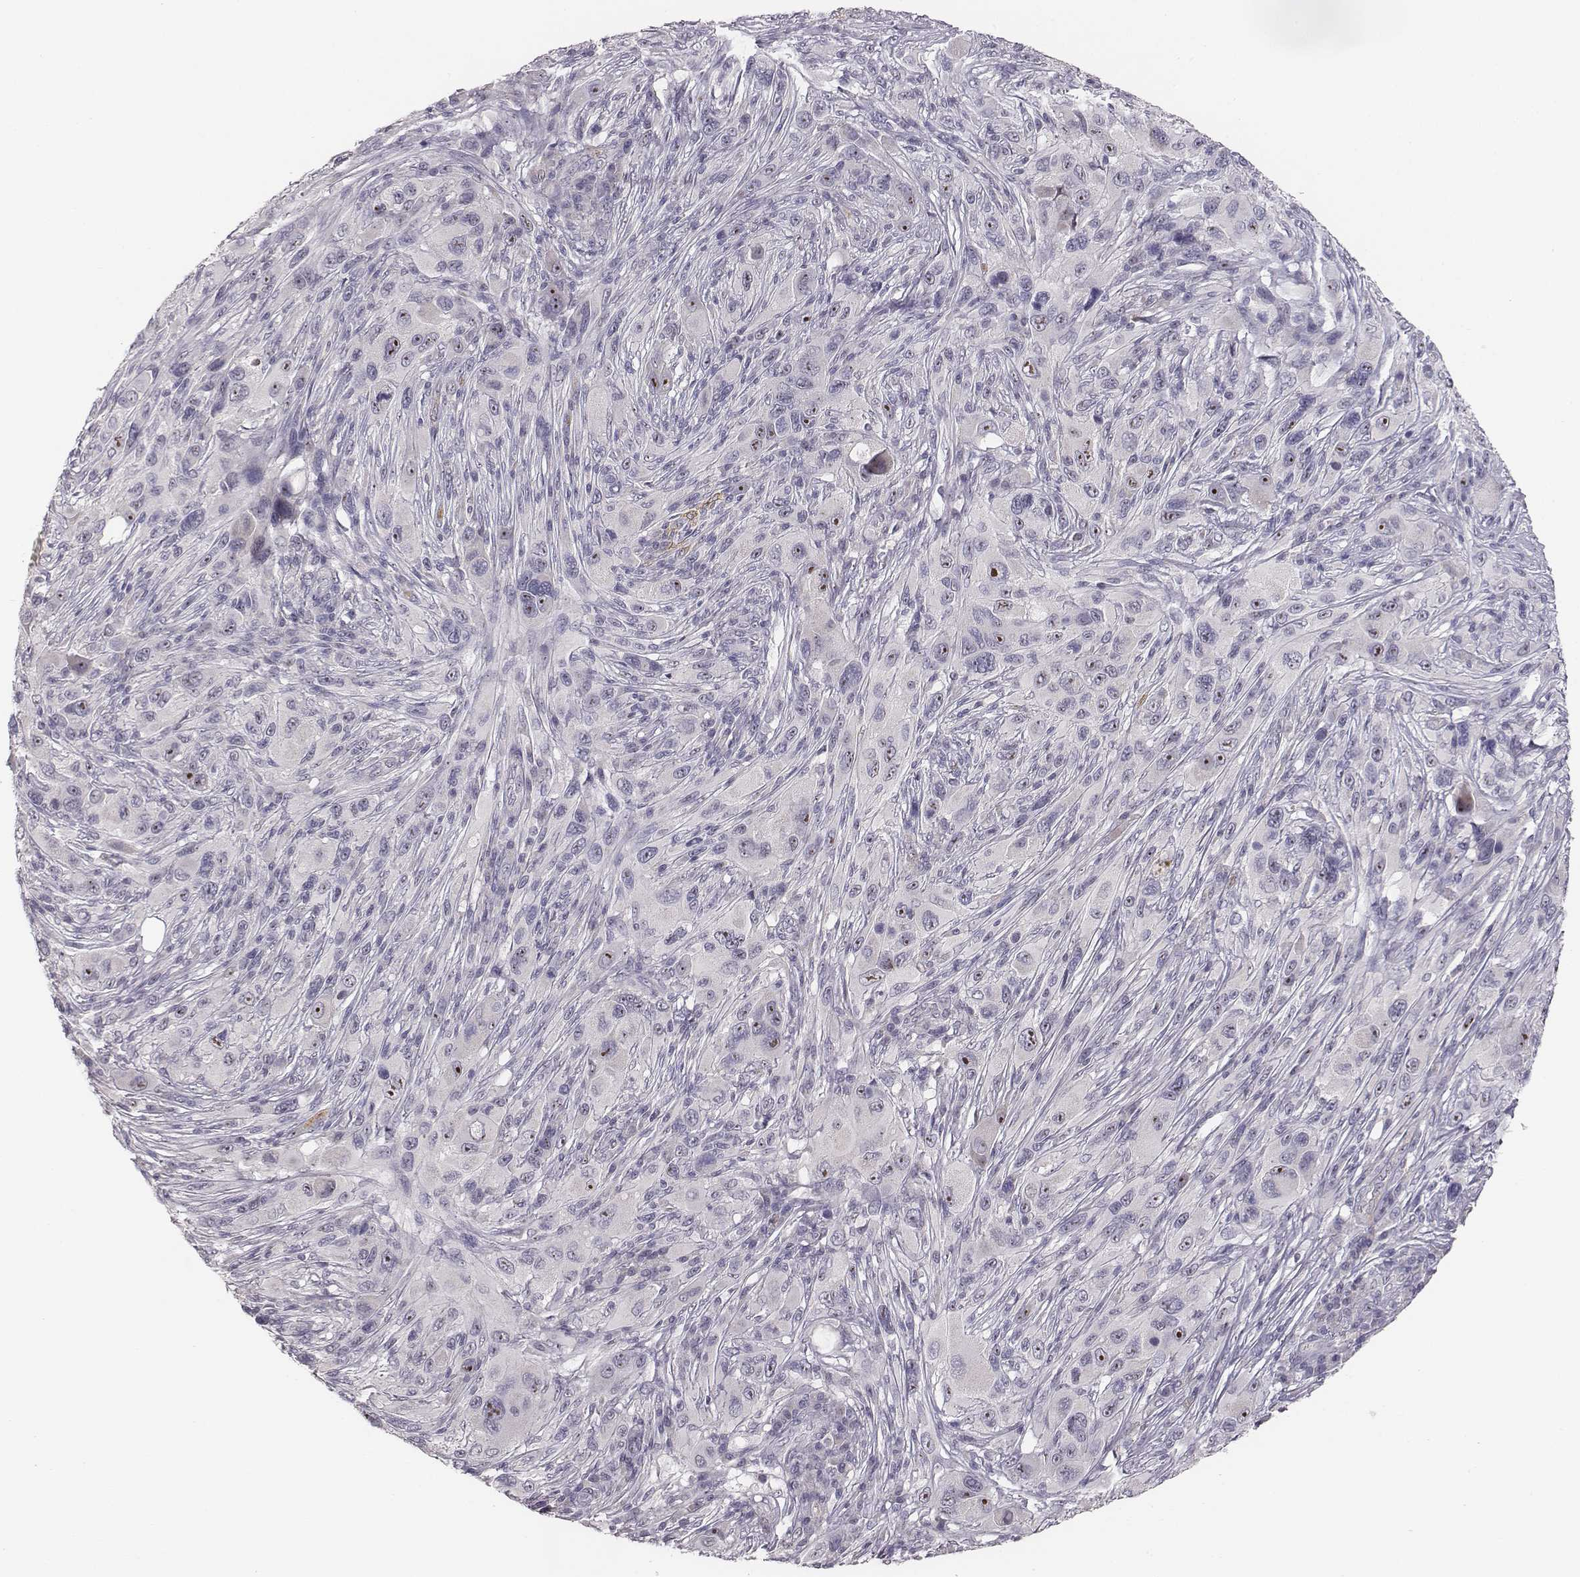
{"staining": {"intensity": "strong", "quantity": "<25%", "location": "nuclear"}, "tissue": "melanoma", "cell_type": "Tumor cells", "image_type": "cancer", "snomed": [{"axis": "morphology", "description": "Malignant melanoma, NOS"}, {"axis": "topography", "description": "Skin"}], "caption": "This image demonstrates immunohistochemistry (IHC) staining of melanoma, with medium strong nuclear staining in about <25% of tumor cells.", "gene": "NIFK", "patient": {"sex": "male", "age": 53}}